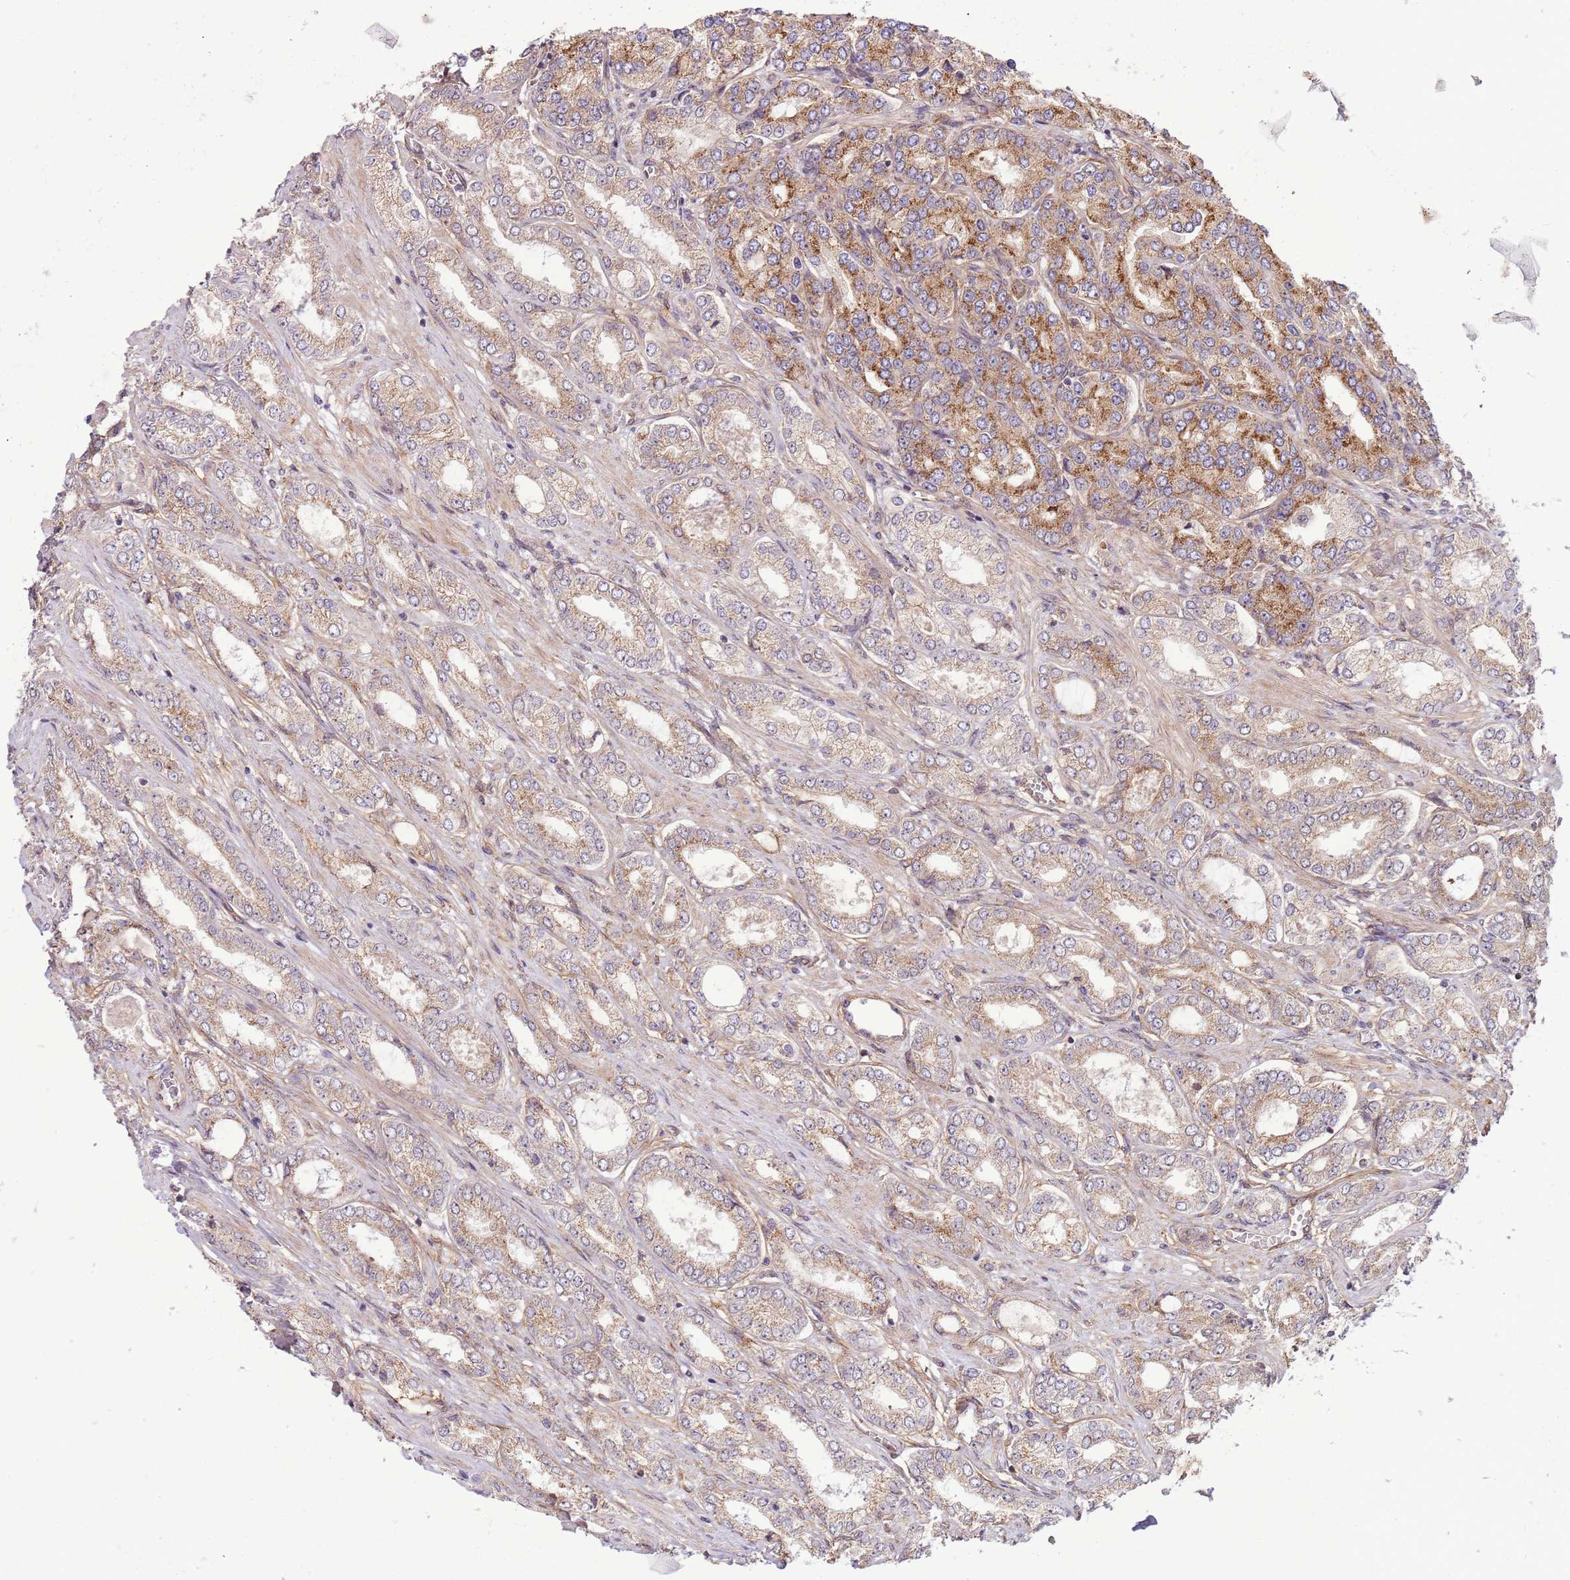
{"staining": {"intensity": "moderate", "quantity": "<25%", "location": "cytoplasmic/membranous"}, "tissue": "prostate cancer", "cell_type": "Tumor cells", "image_type": "cancer", "snomed": [{"axis": "morphology", "description": "Adenocarcinoma, High grade"}, {"axis": "topography", "description": "Prostate"}], "caption": "Adenocarcinoma (high-grade) (prostate) stained with DAB (3,3'-diaminobenzidine) immunohistochemistry demonstrates low levels of moderate cytoplasmic/membranous positivity in about <25% of tumor cells.", "gene": "DCAF4", "patient": {"sex": "male", "age": 68}}